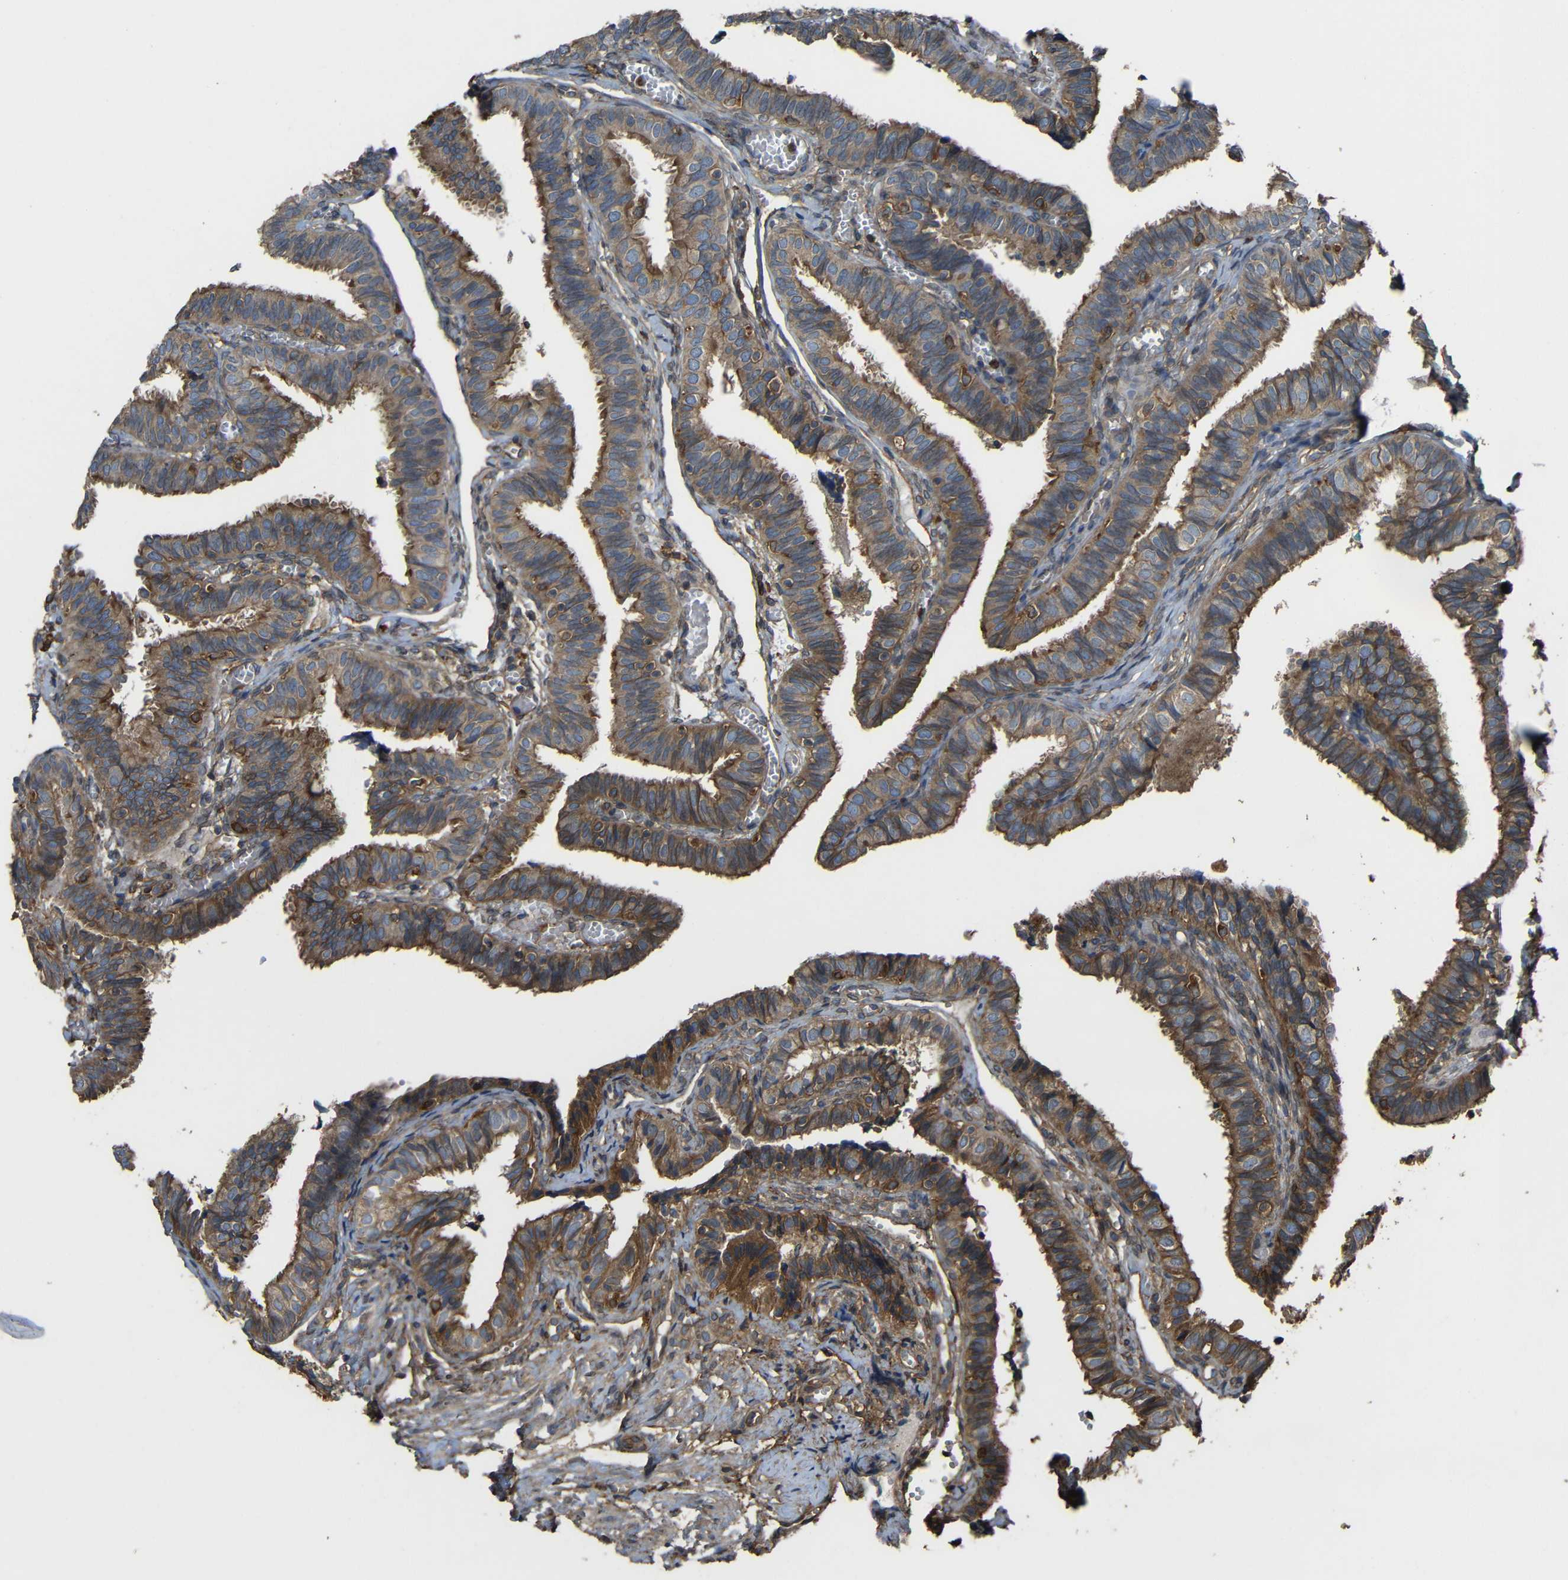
{"staining": {"intensity": "moderate", "quantity": ">75%", "location": "cytoplasmic/membranous"}, "tissue": "fallopian tube", "cell_type": "Glandular cells", "image_type": "normal", "snomed": [{"axis": "morphology", "description": "Normal tissue, NOS"}, {"axis": "topography", "description": "Fallopian tube"}], "caption": "Immunohistochemical staining of normal human fallopian tube shows moderate cytoplasmic/membranous protein staining in approximately >75% of glandular cells. (DAB IHC, brown staining for protein, blue staining for nuclei).", "gene": "TREM2", "patient": {"sex": "female", "age": 46}}